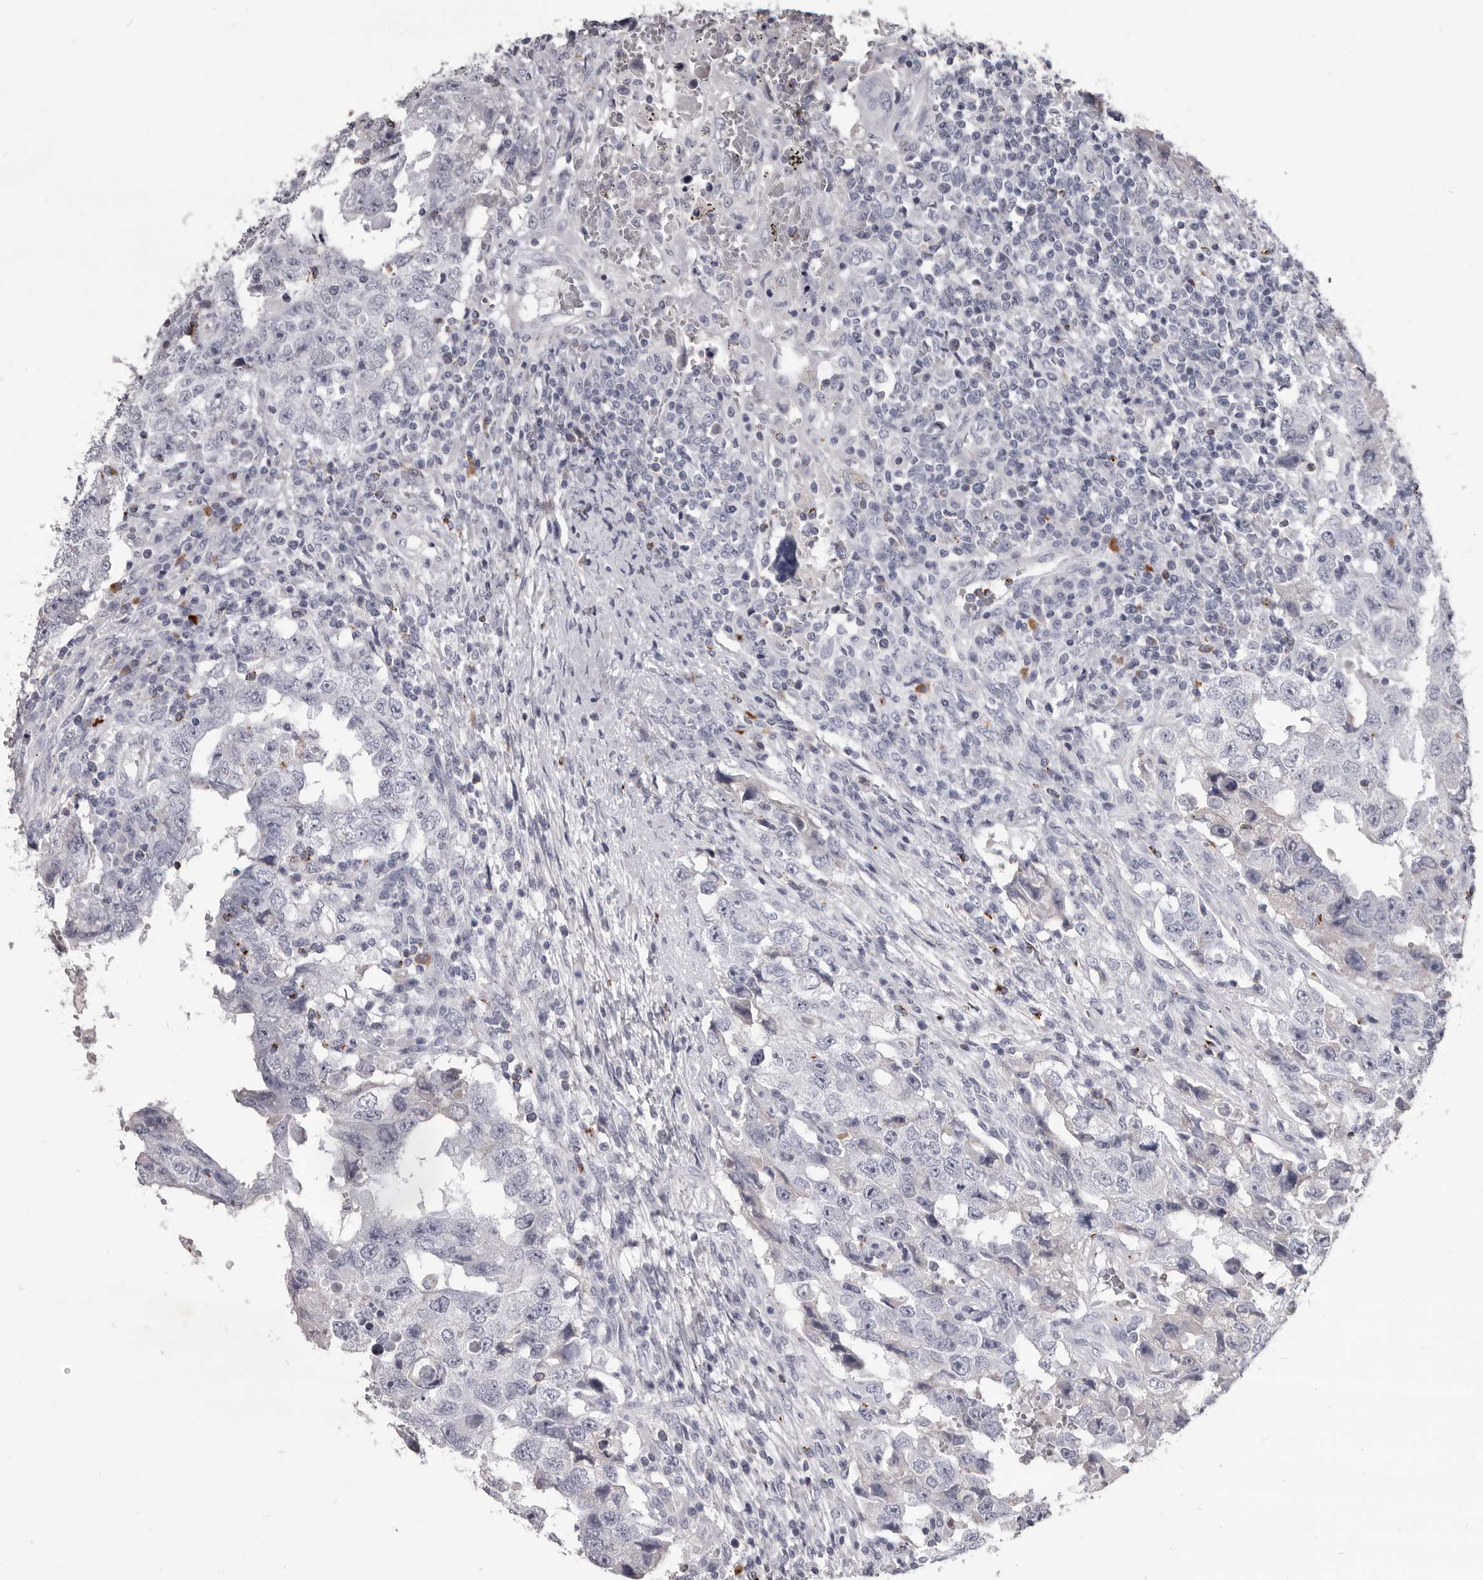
{"staining": {"intensity": "negative", "quantity": "none", "location": "none"}, "tissue": "testis cancer", "cell_type": "Tumor cells", "image_type": "cancer", "snomed": [{"axis": "morphology", "description": "Carcinoma, Embryonal, NOS"}, {"axis": "topography", "description": "Testis"}], "caption": "IHC histopathology image of neoplastic tissue: human testis embryonal carcinoma stained with DAB (3,3'-diaminobenzidine) demonstrates no significant protein expression in tumor cells. Nuclei are stained in blue.", "gene": "GZMH", "patient": {"sex": "male", "age": 26}}